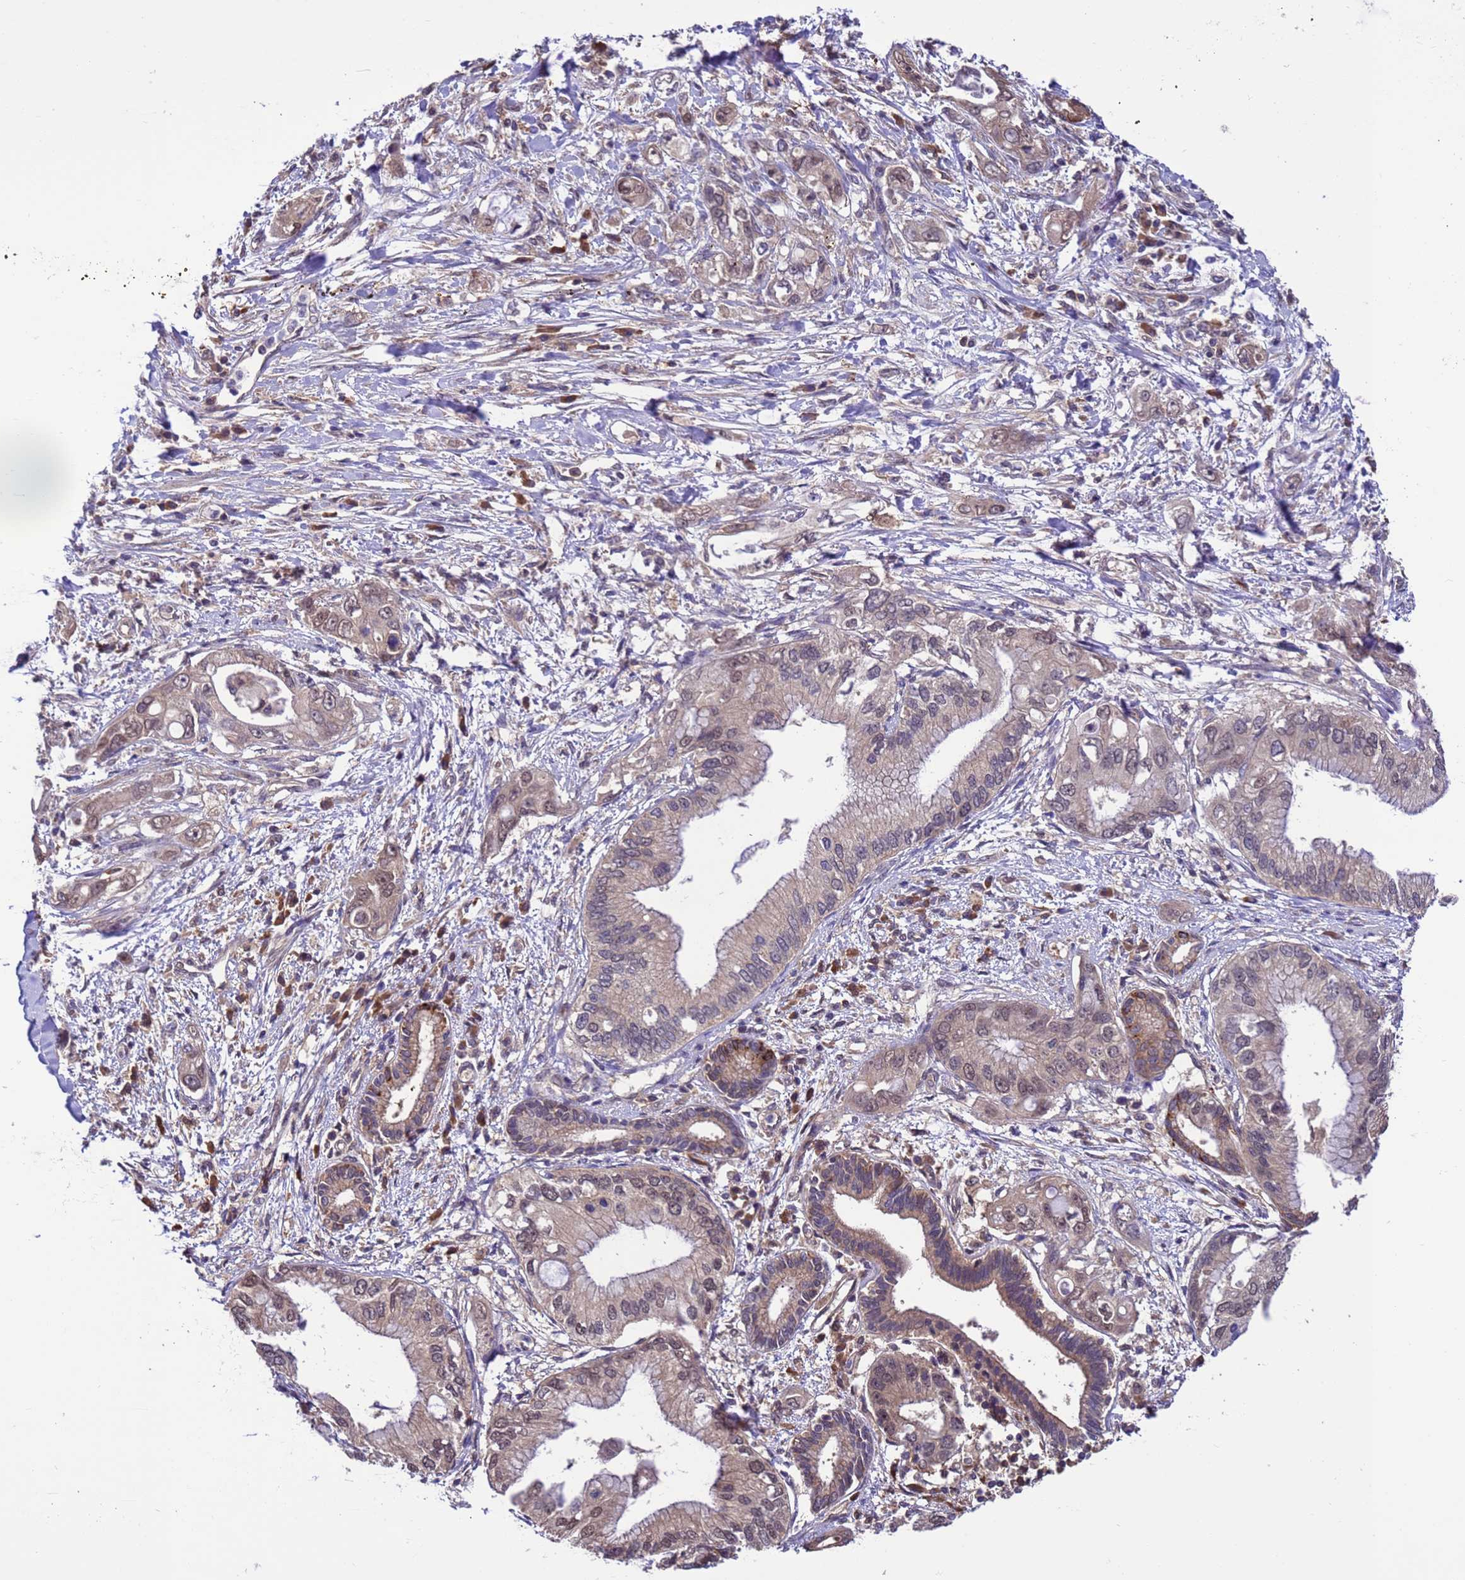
{"staining": {"intensity": "weak", "quantity": "25%-75%", "location": "cytoplasmic/membranous,nuclear"}, "tissue": "pancreatic cancer", "cell_type": "Tumor cells", "image_type": "cancer", "snomed": [{"axis": "morphology", "description": "Inflammation, NOS"}, {"axis": "morphology", "description": "Adenocarcinoma, NOS"}, {"axis": "topography", "description": "Pancreas"}], "caption": "A photomicrograph of pancreatic cancer stained for a protein reveals weak cytoplasmic/membranous and nuclear brown staining in tumor cells.", "gene": "ZFP69B", "patient": {"sex": "female", "age": 56}}